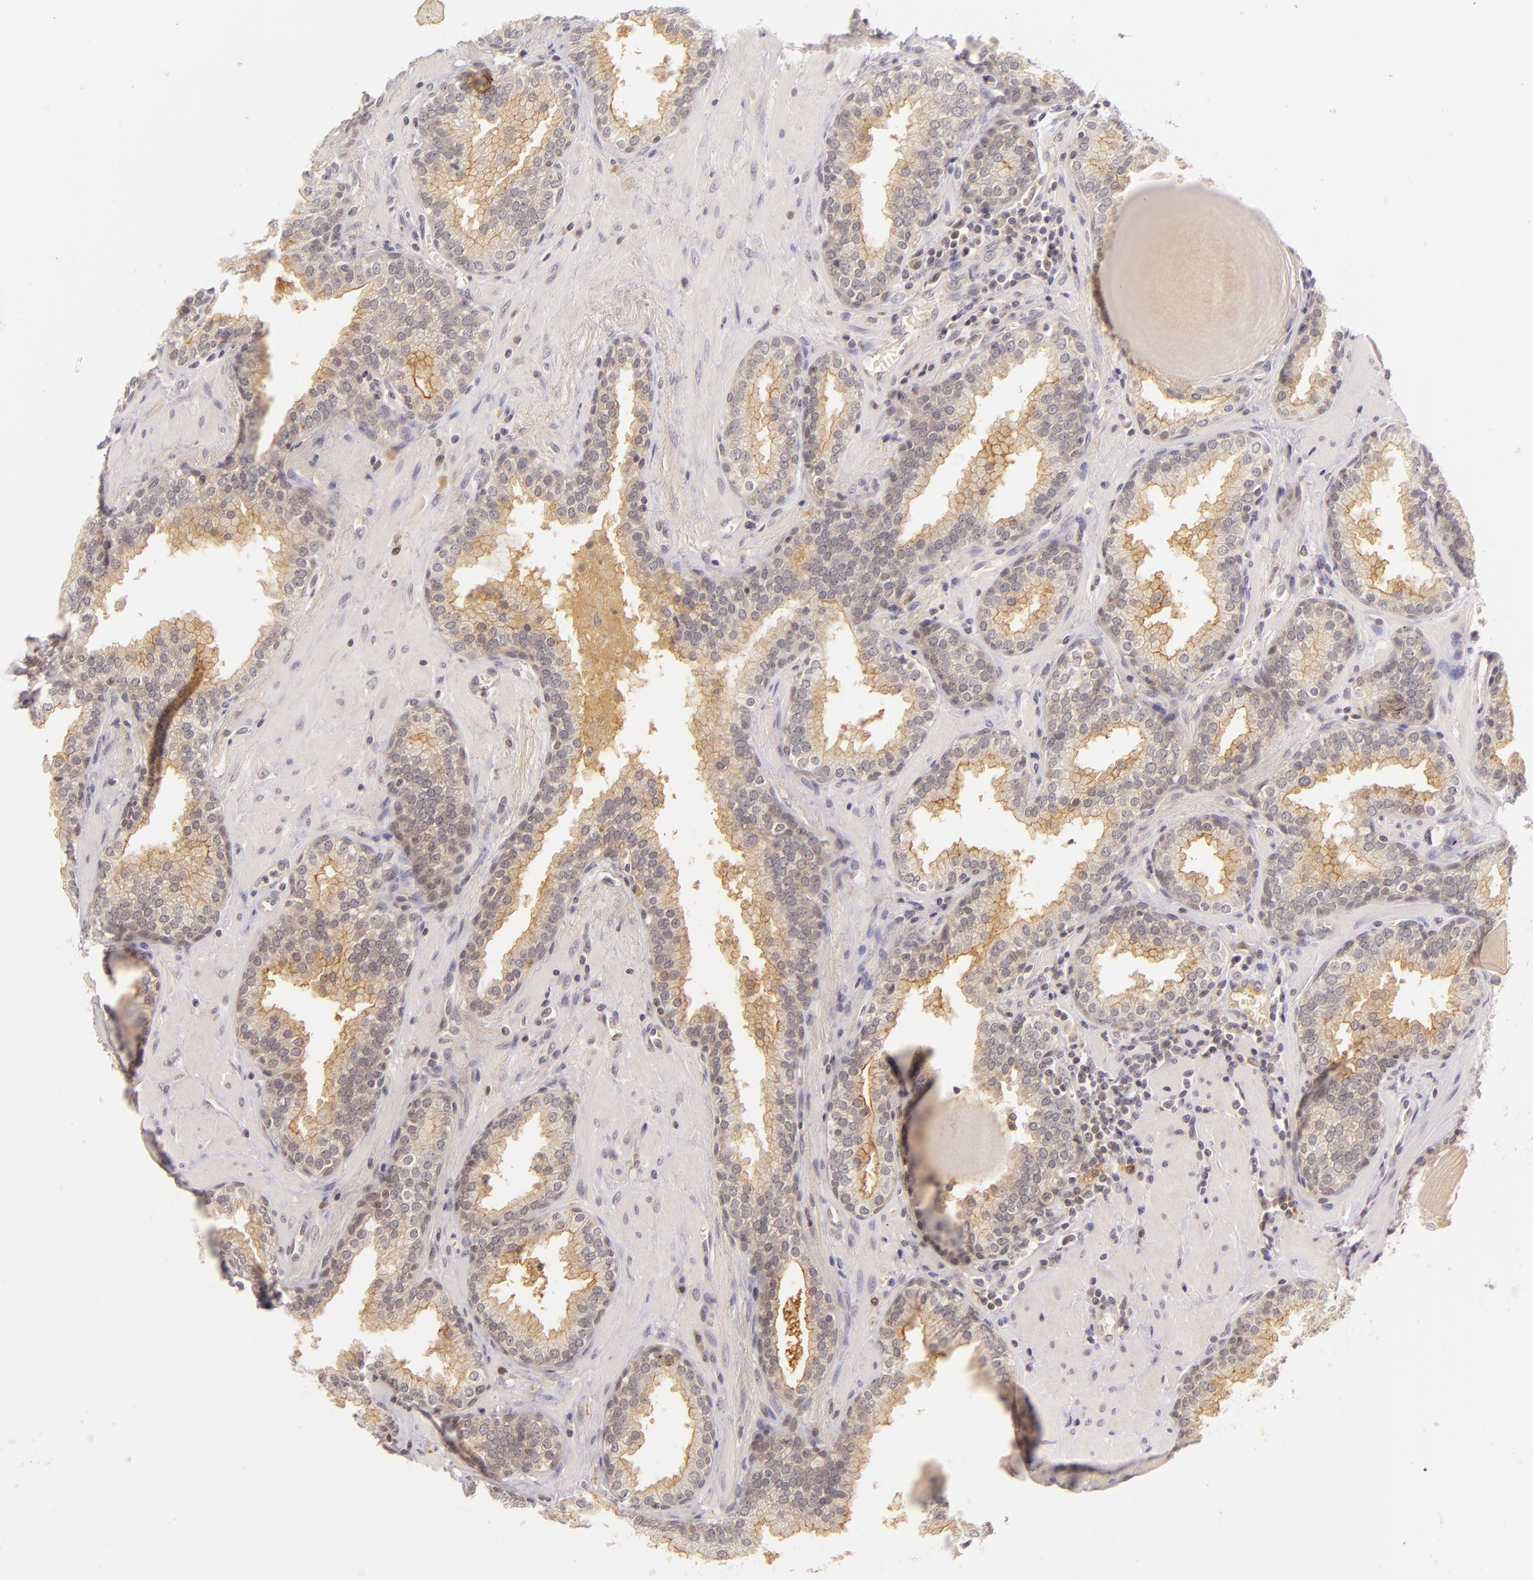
{"staining": {"intensity": "weak", "quantity": ">75%", "location": "cytoplasmic/membranous"}, "tissue": "prostate", "cell_type": "Glandular cells", "image_type": "normal", "snomed": [{"axis": "morphology", "description": "Normal tissue, NOS"}, {"axis": "topography", "description": "Prostate"}], "caption": "Weak cytoplasmic/membranous positivity is identified in approximately >75% of glandular cells in unremarkable prostate. The staining was performed using DAB (3,3'-diaminobenzidine) to visualize the protein expression in brown, while the nuclei were stained in blue with hematoxylin (Magnification: 20x).", "gene": "CASP8", "patient": {"sex": "male", "age": 51}}